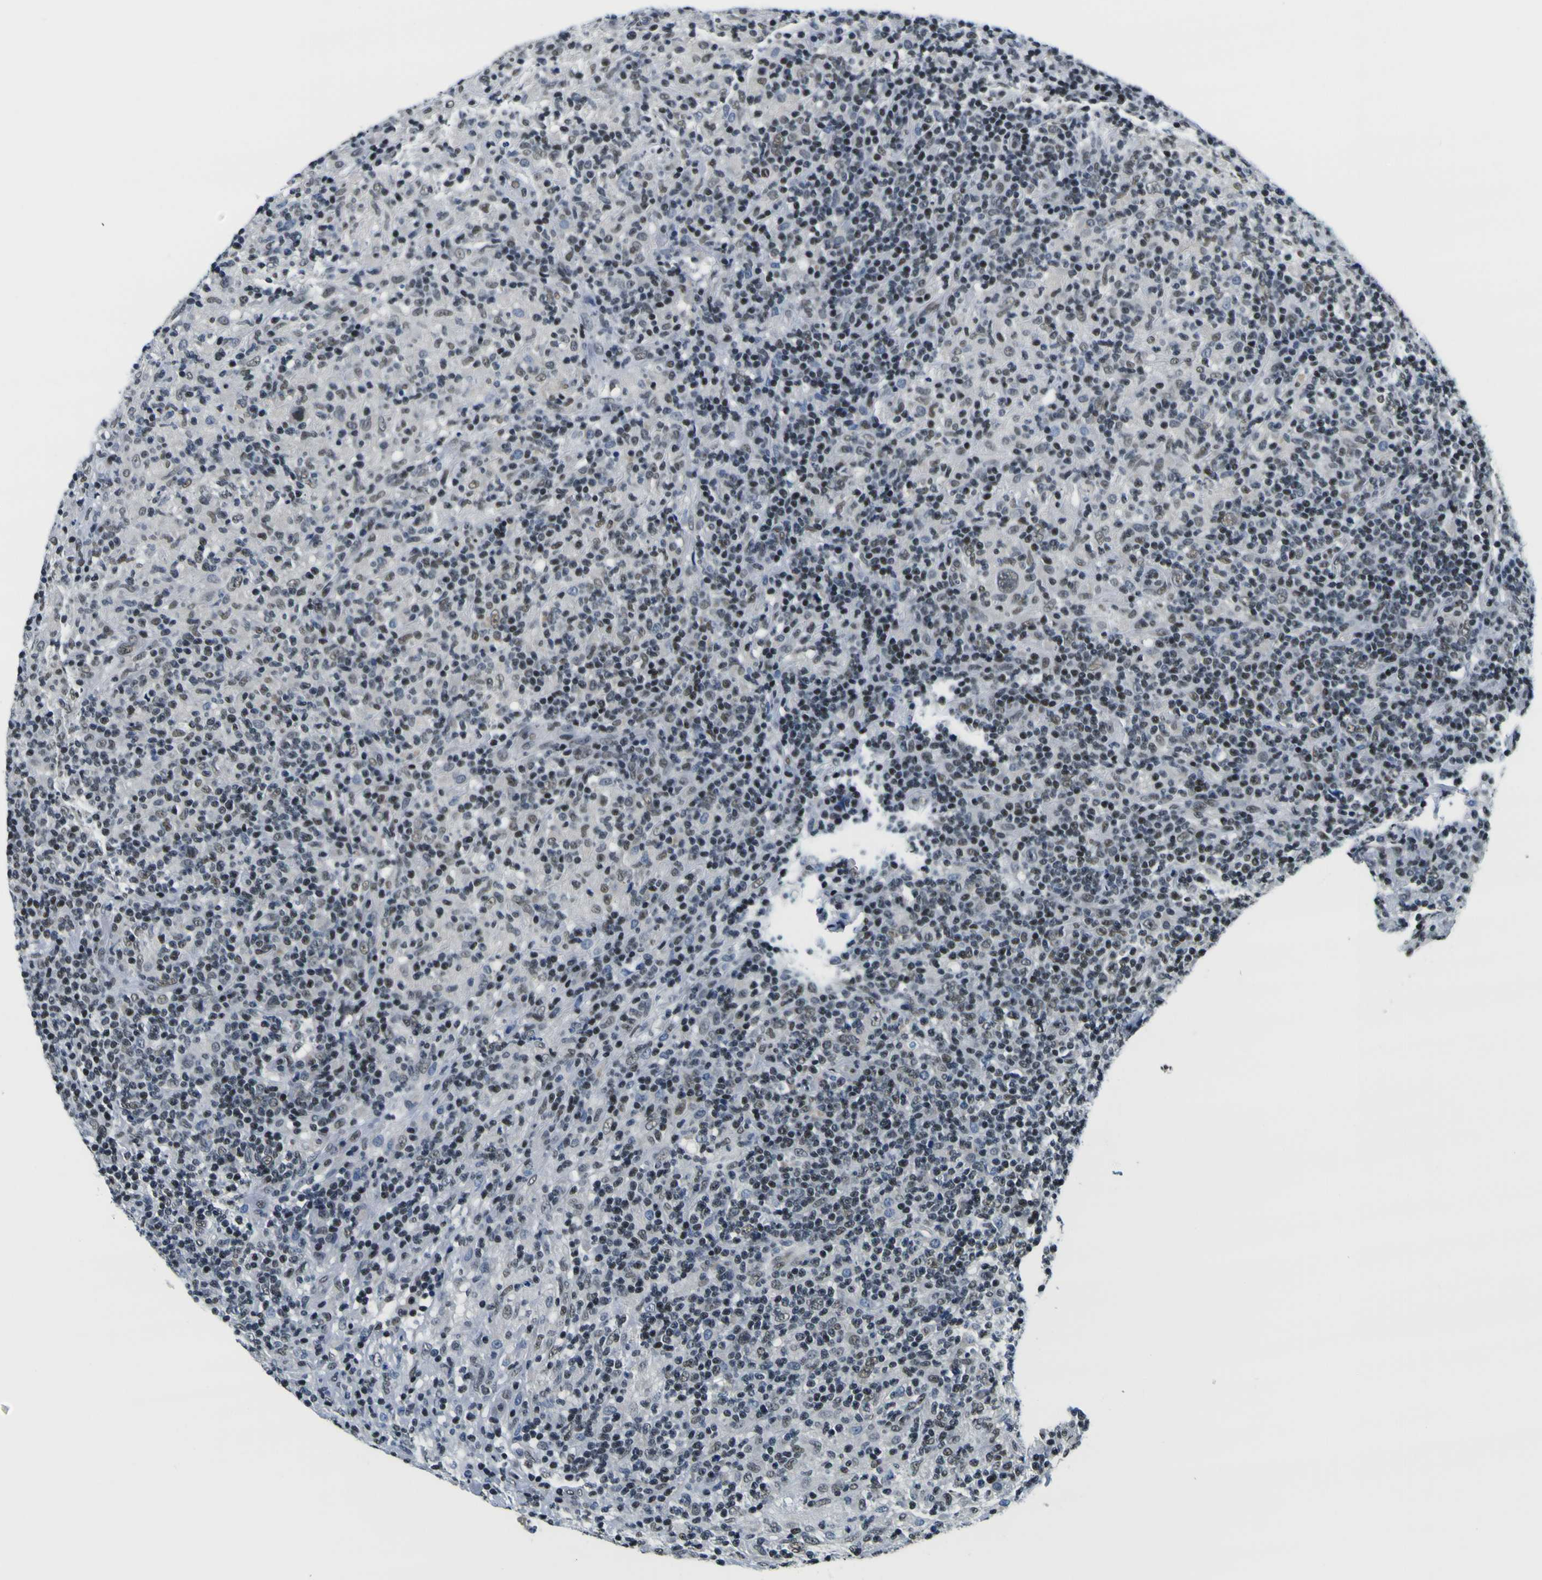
{"staining": {"intensity": "weak", "quantity": "25%-75%", "location": "nuclear"}, "tissue": "lymphoma", "cell_type": "Tumor cells", "image_type": "cancer", "snomed": [{"axis": "morphology", "description": "Hodgkin's disease, NOS"}, {"axis": "topography", "description": "Lymph node"}], "caption": "Approximately 25%-75% of tumor cells in lymphoma display weak nuclear protein positivity as visualized by brown immunohistochemical staining.", "gene": "SP1", "patient": {"sex": "male", "age": 70}}